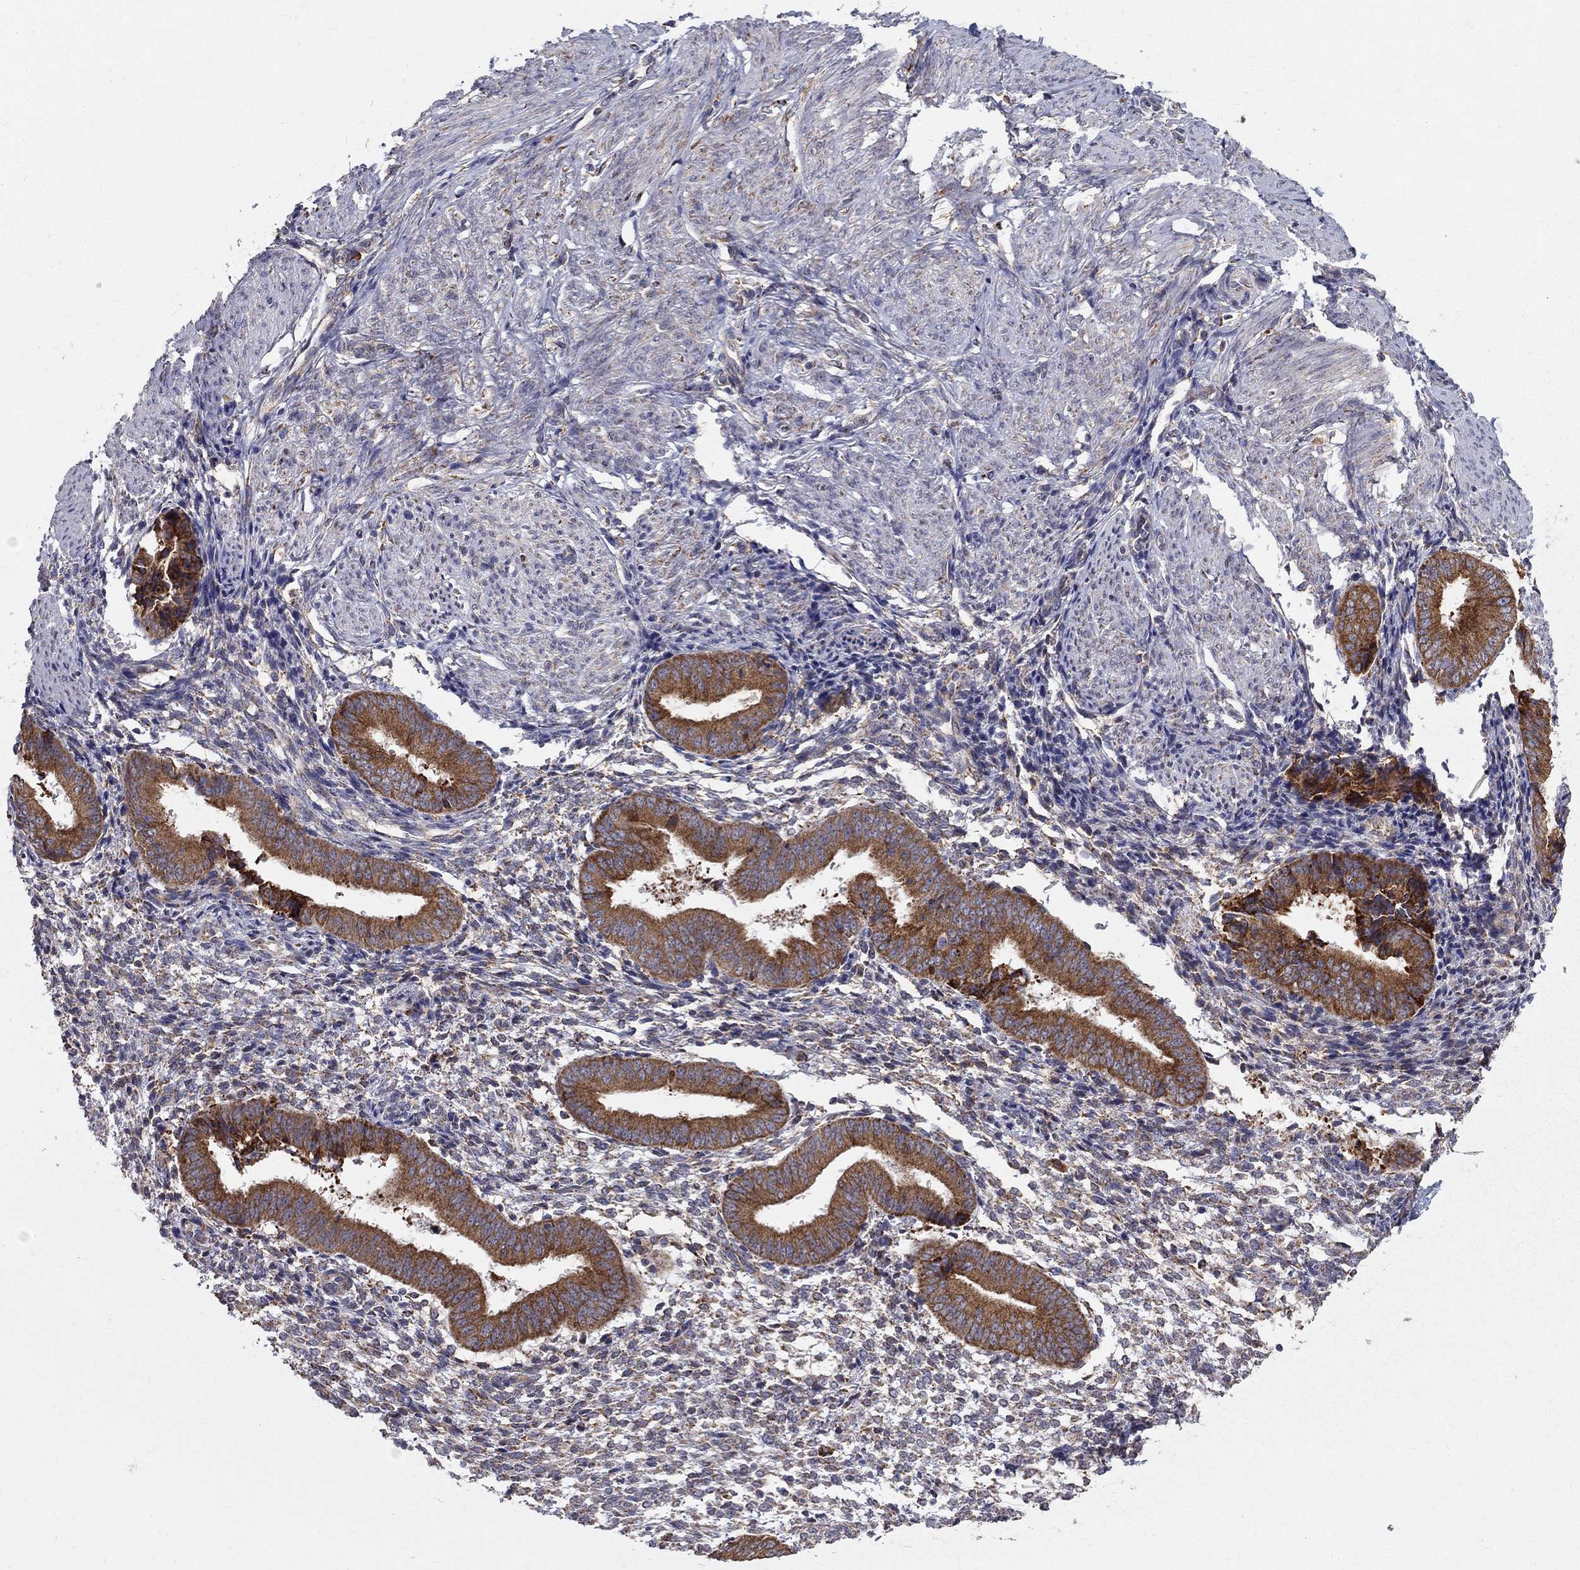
{"staining": {"intensity": "negative", "quantity": "none", "location": "none"}, "tissue": "endometrium", "cell_type": "Cells in endometrial stroma", "image_type": "normal", "snomed": [{"axis": "morphology", "description": "Normal tissue, NOS"}, {"axis": "topography", "description": "Endometrium"}], "caption": "IHC image of normal endometrium stained for a protein (brown), which shows no positivity in cells in endometrial stroma.", "gene": "PRDX4", "patient": {"sex": "female", "age": 47}}